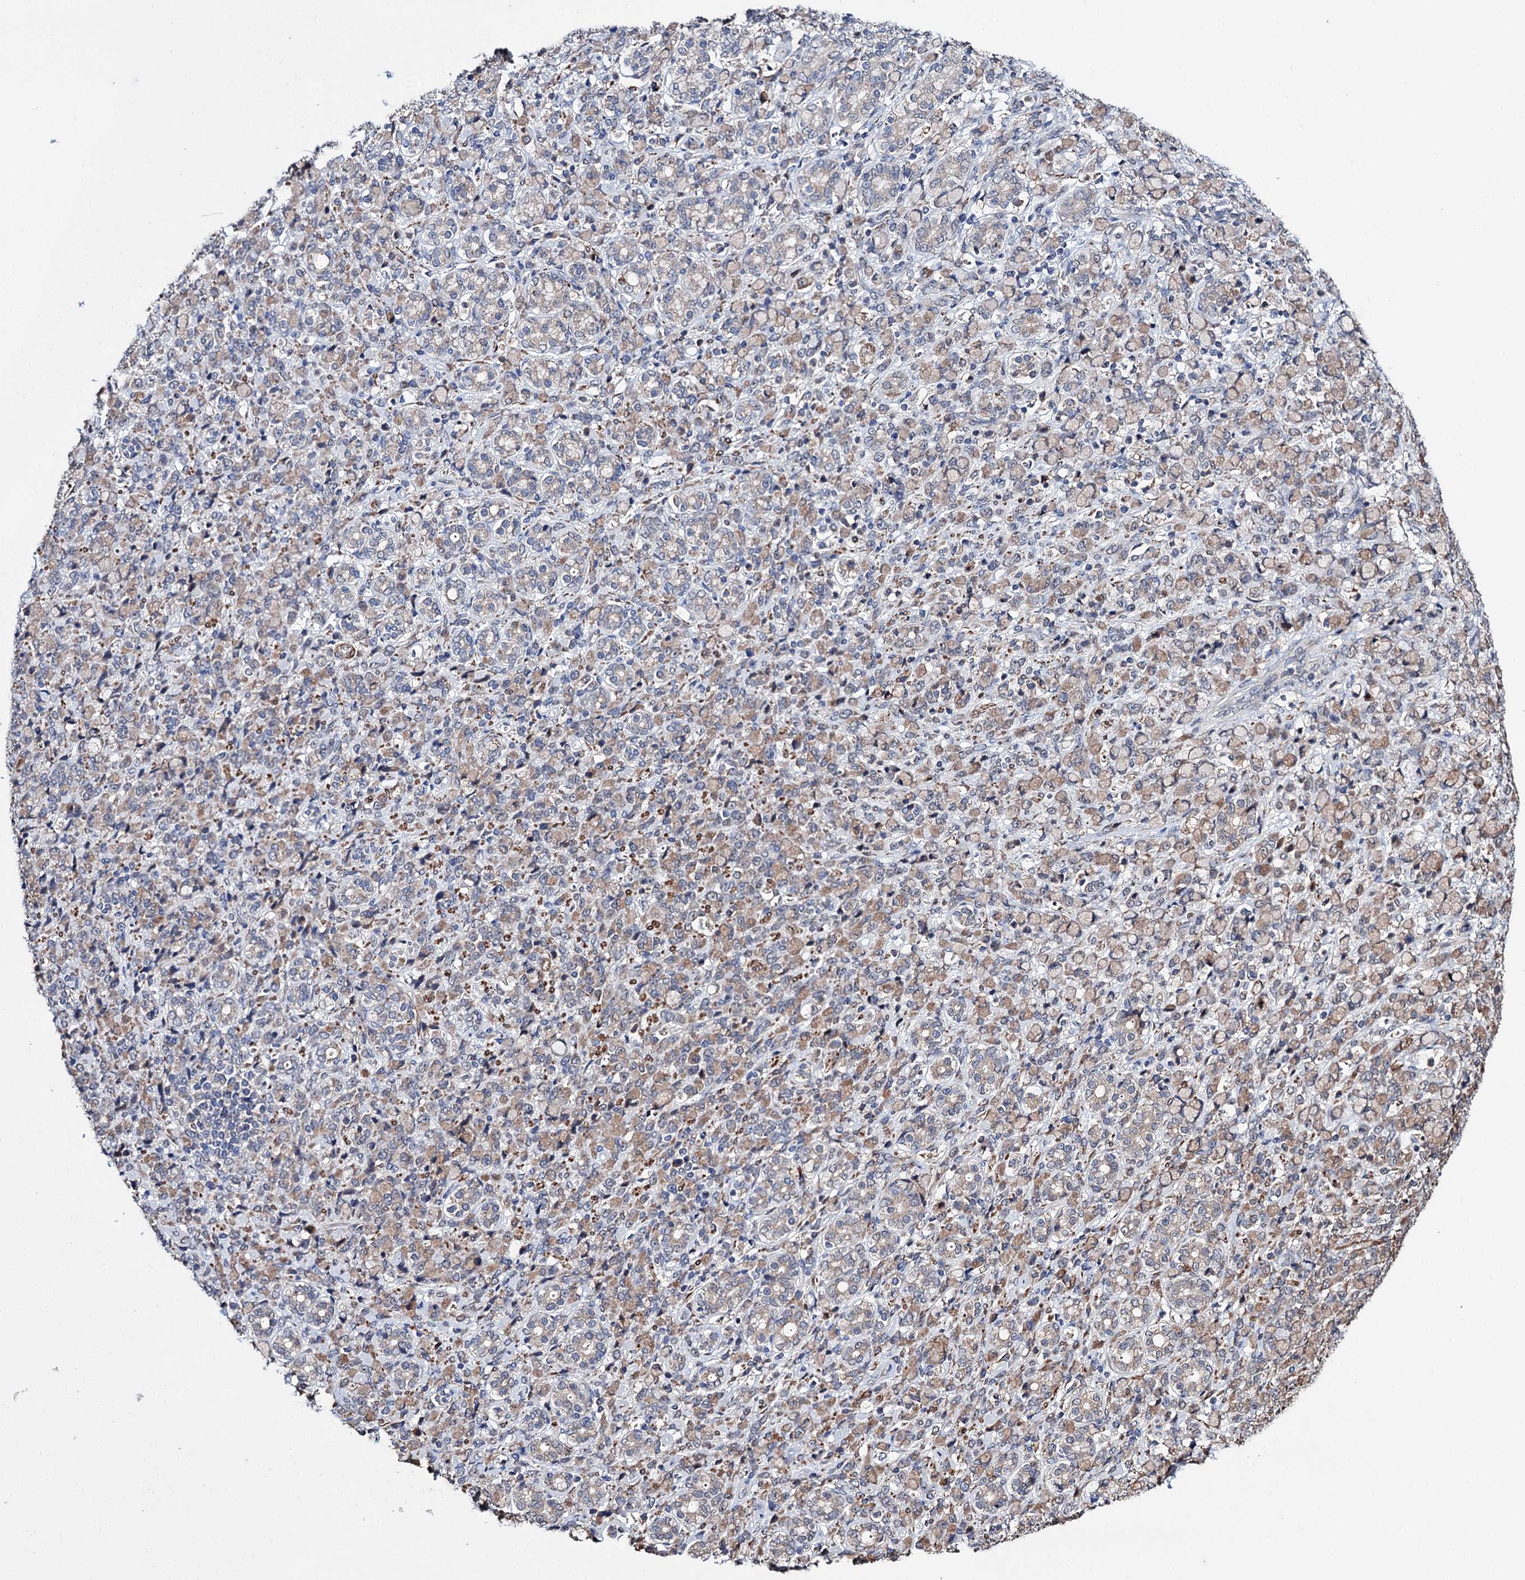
{"staining": {"intensity": "moderate", "quantity": "25%-75%", "location": "cytoplasmic/membranous"}, "tissue": "stomach cancer", "cell_type": "Tumor cells", "image_type": "cancer", "snomed": [{"axis": "morphology", "description": "Adenocarcinoma, NOS"}, {"axis": "topography", "description": "Stomach"}], "caption": "IHC (DAB) staining of stomach adenocarcinoma displays moderate cytoplasmic/membranous protein staining in approximately 25%-75% of tumor cells.", "gene": "CLPB", "patient": {"sex": "female", "age": 79}}